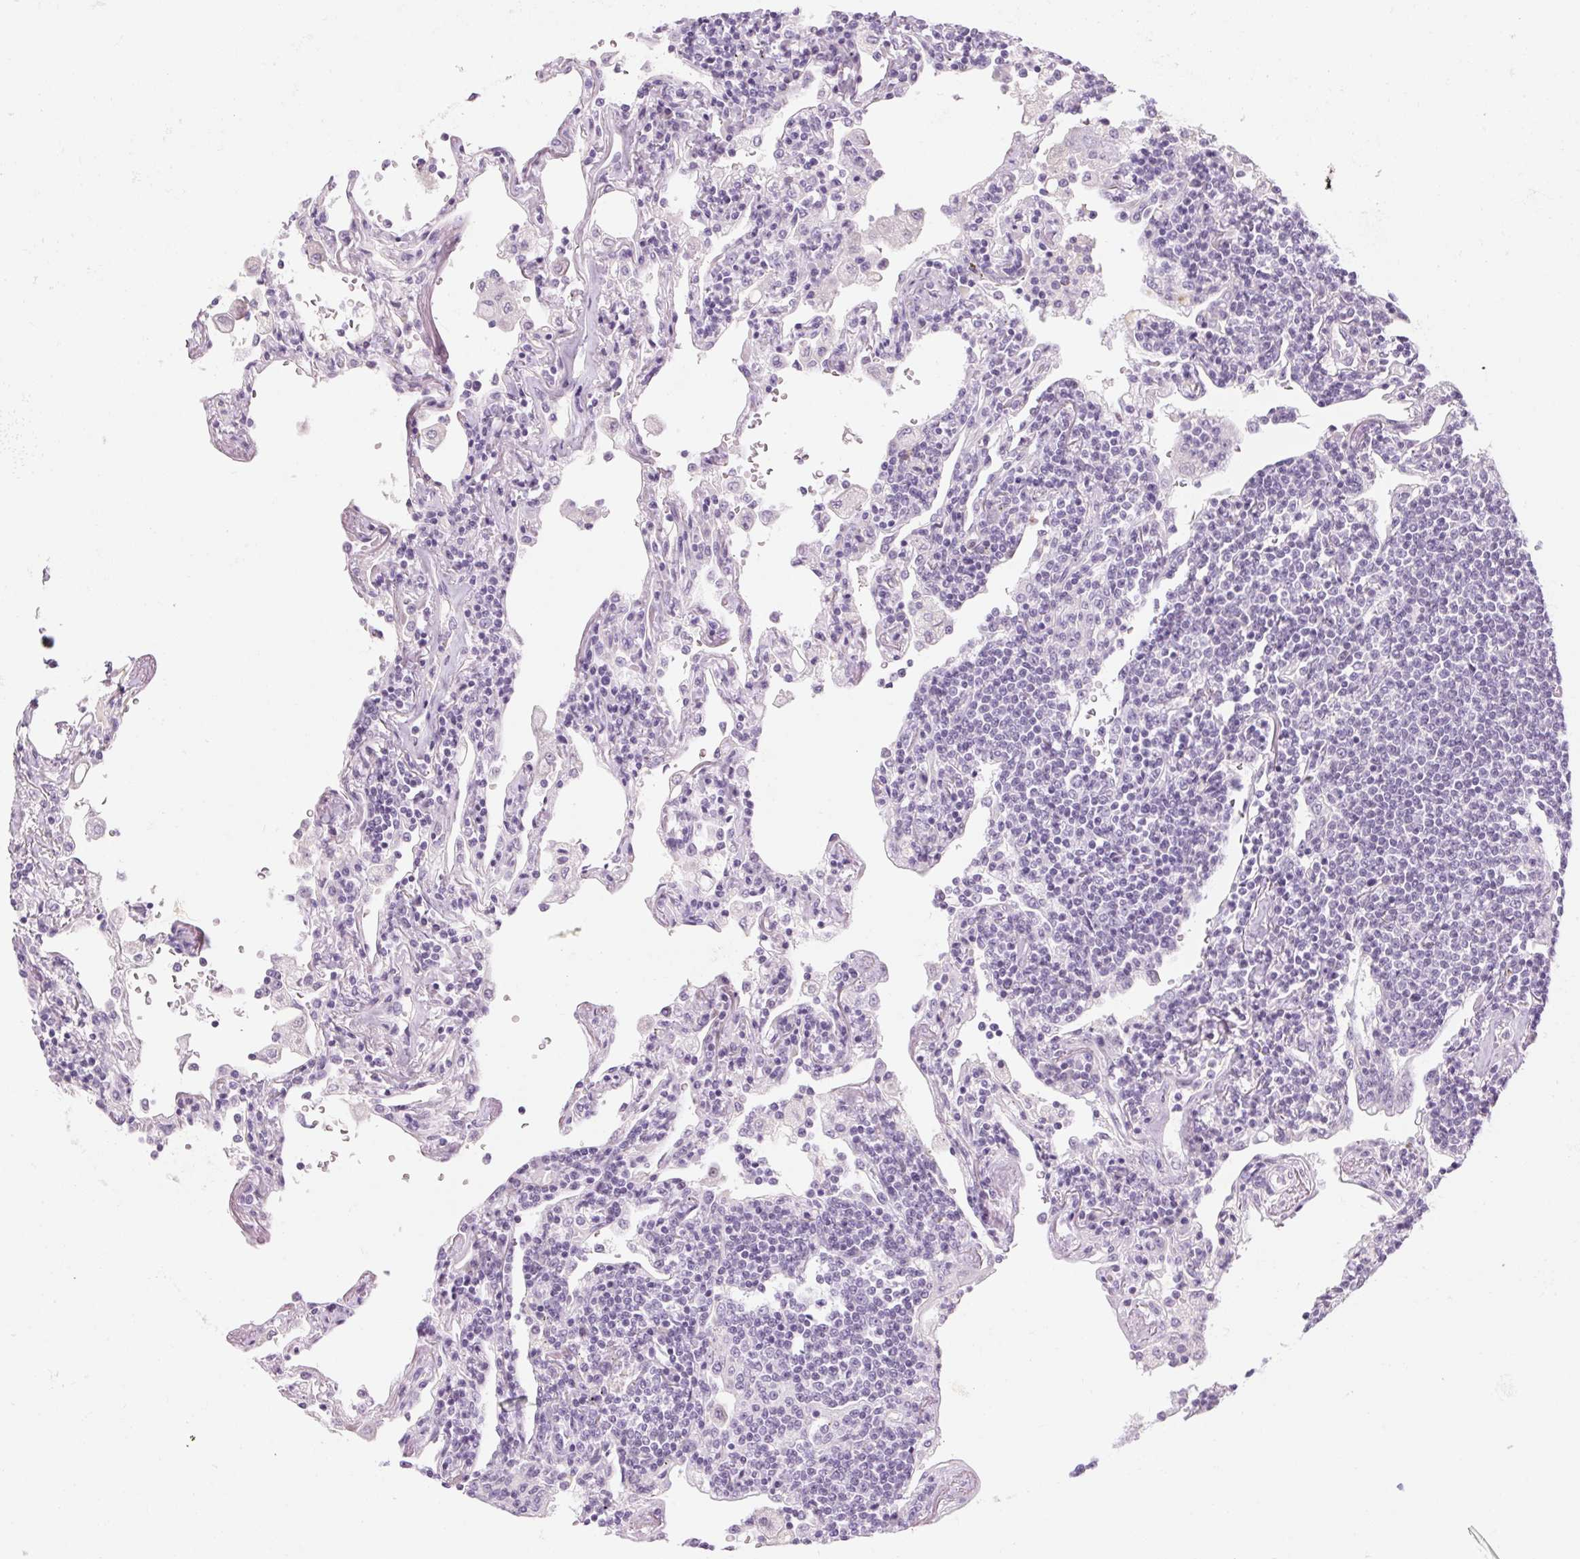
{"staining": {"intensity": "negative", "quantity": "none", "location": "none"}, "tissue": "lymphoma", "cell_type": "Tumor cells", "image_type": "cancer", "snomed": [{"axis": "morphology", "description": "Malignant lymphoma, non-Hodgkin's type, Low grade"}, {"axis": "topography", "description": "Lung"}], "caption": "Immunohistochemistry (IHC) histopathology image of neoplastic tissue: lymphoma stained with DAB (3,3'-diaminobenzidine) reveals no significant protein positivity in tumor cells.", "gene": "RPTN", "patient": {"sex": "female", "age": 71}}